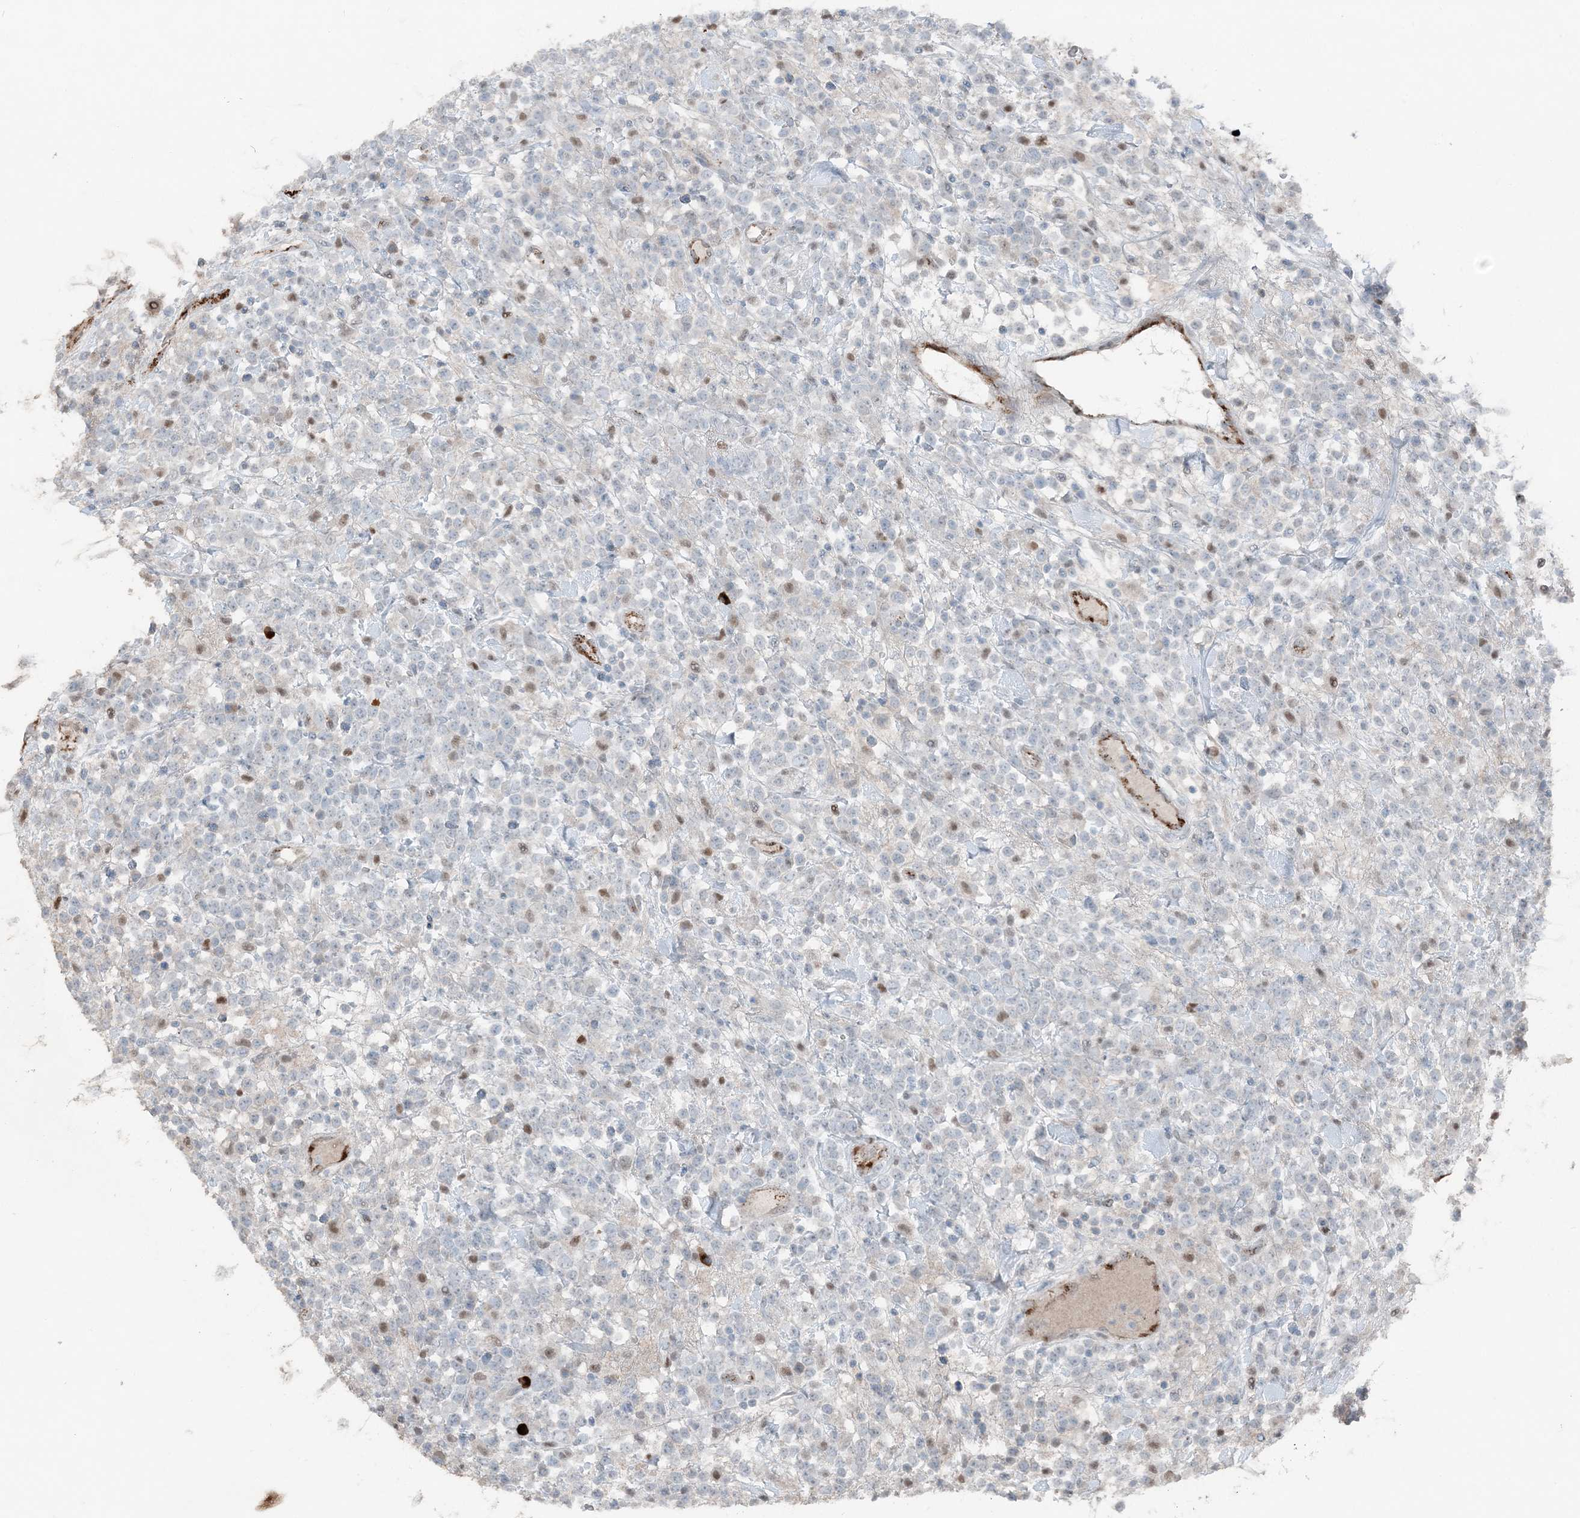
{"staining": {"intensity": "negative", "quantity": "none", "location": "none"}, "tissue": "lymphoma", "cell_type": "Tumor cells", "image_type": "cancer", "snomed": [{"axis": "morphology", "description": "Malignant lymphoma, non-Hodgkin's type, High grade"}, {"axis": "topography", "description": "Colon"}], "caption": "Tumor cells are negative for brown protein staining in lymphoma. Nuclei are stained in blue.", "gene": "ELOVL7", "patient": {"sex": "female", "age": 53}}